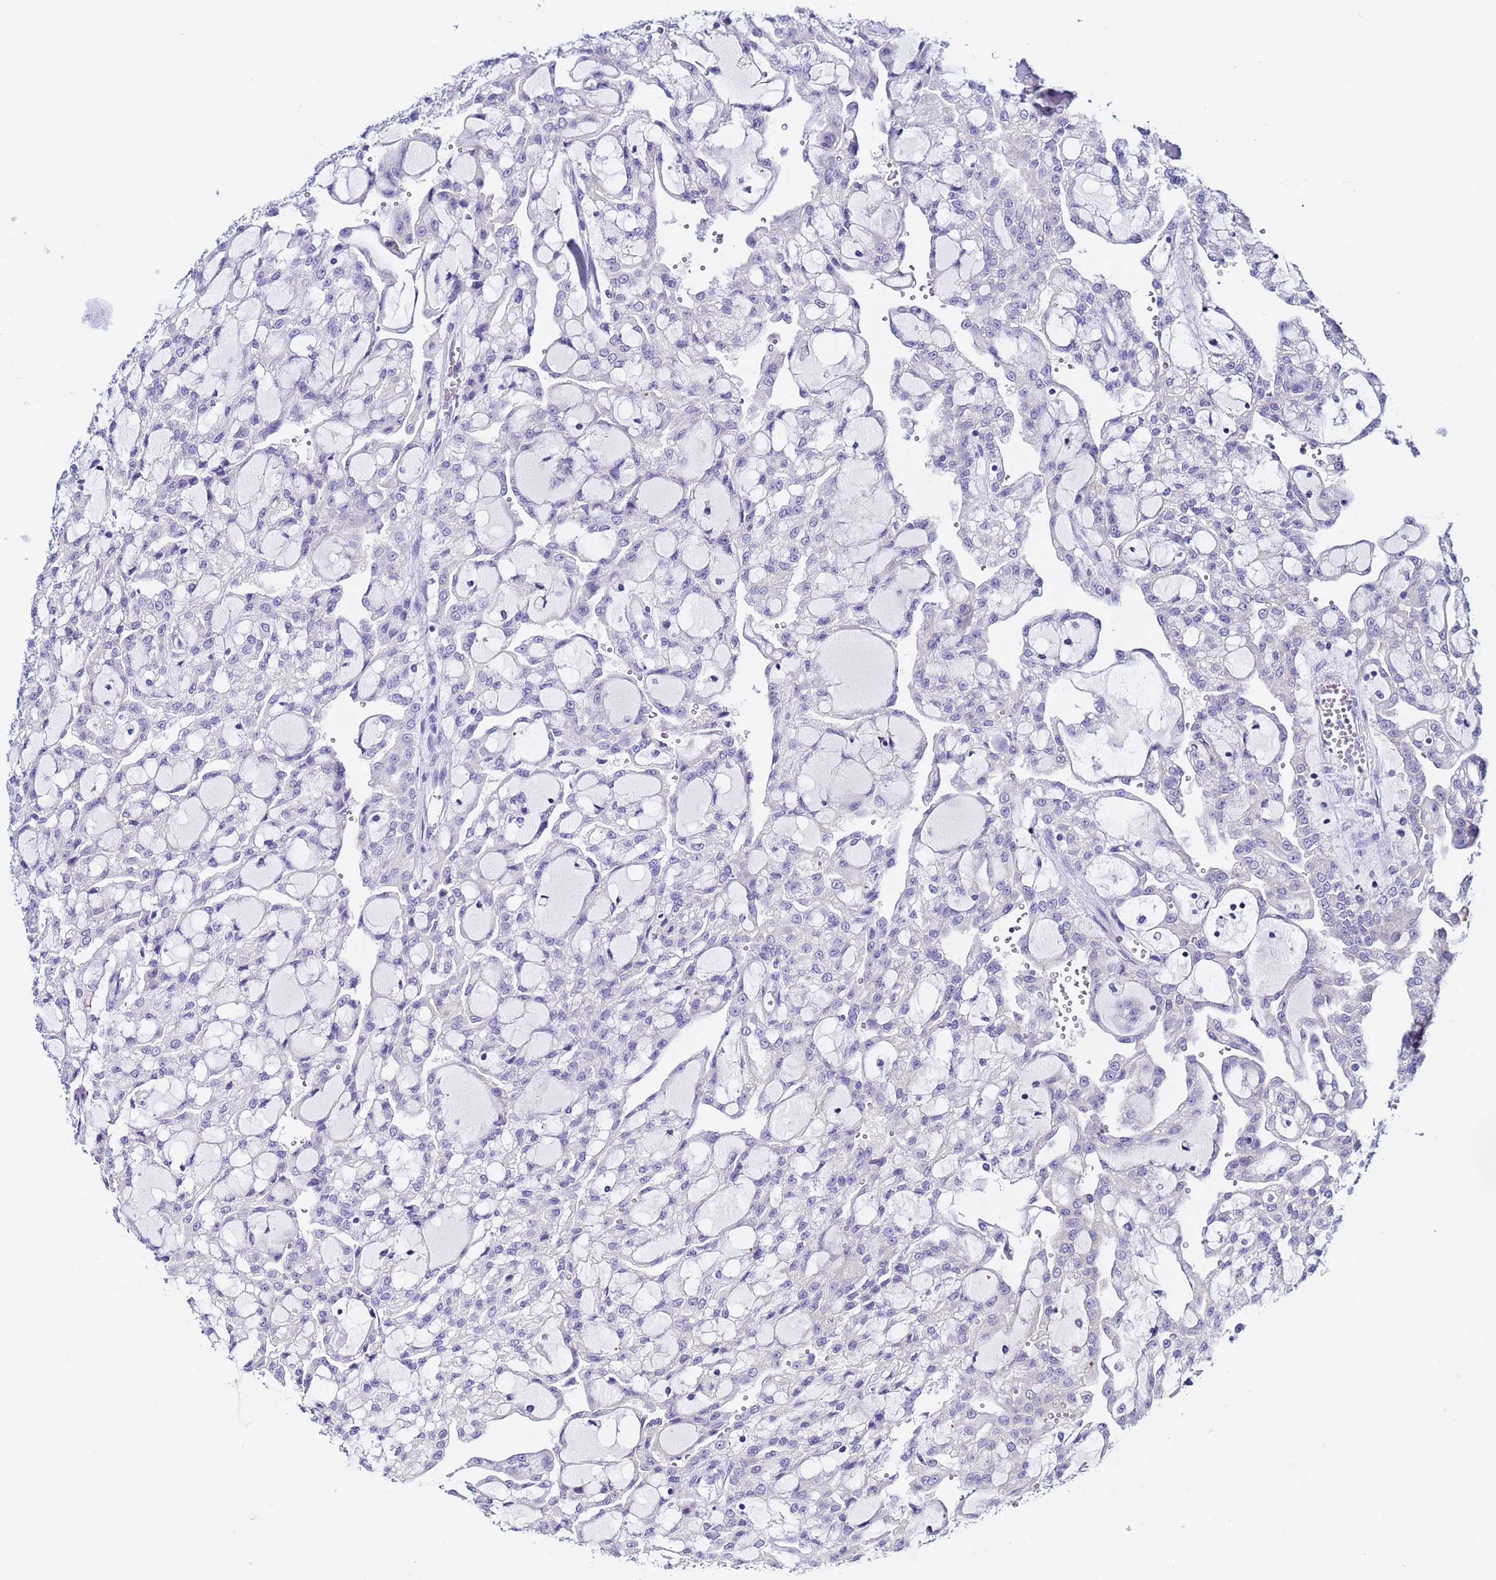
{"staining": {"intensity": "negative", "quantity": "none", "location": "none"}, "tissue": "renal cancer", "cell_type": "Tumor cells", "image_type": "cancer", "snomed": [{"axis": "morphology", "description": "Adenocarcinoma, NOS"}, {"axis": "topography", "description": "Kidney"}], "caption": "DAB (3,3'-diaminobenzidine) immunohistochemical staining of adenocarcinoma (renal) displays no significant staining in tumor cells.", "gene": "LENG1", "patient": {"sex": "male", "age": 63}}